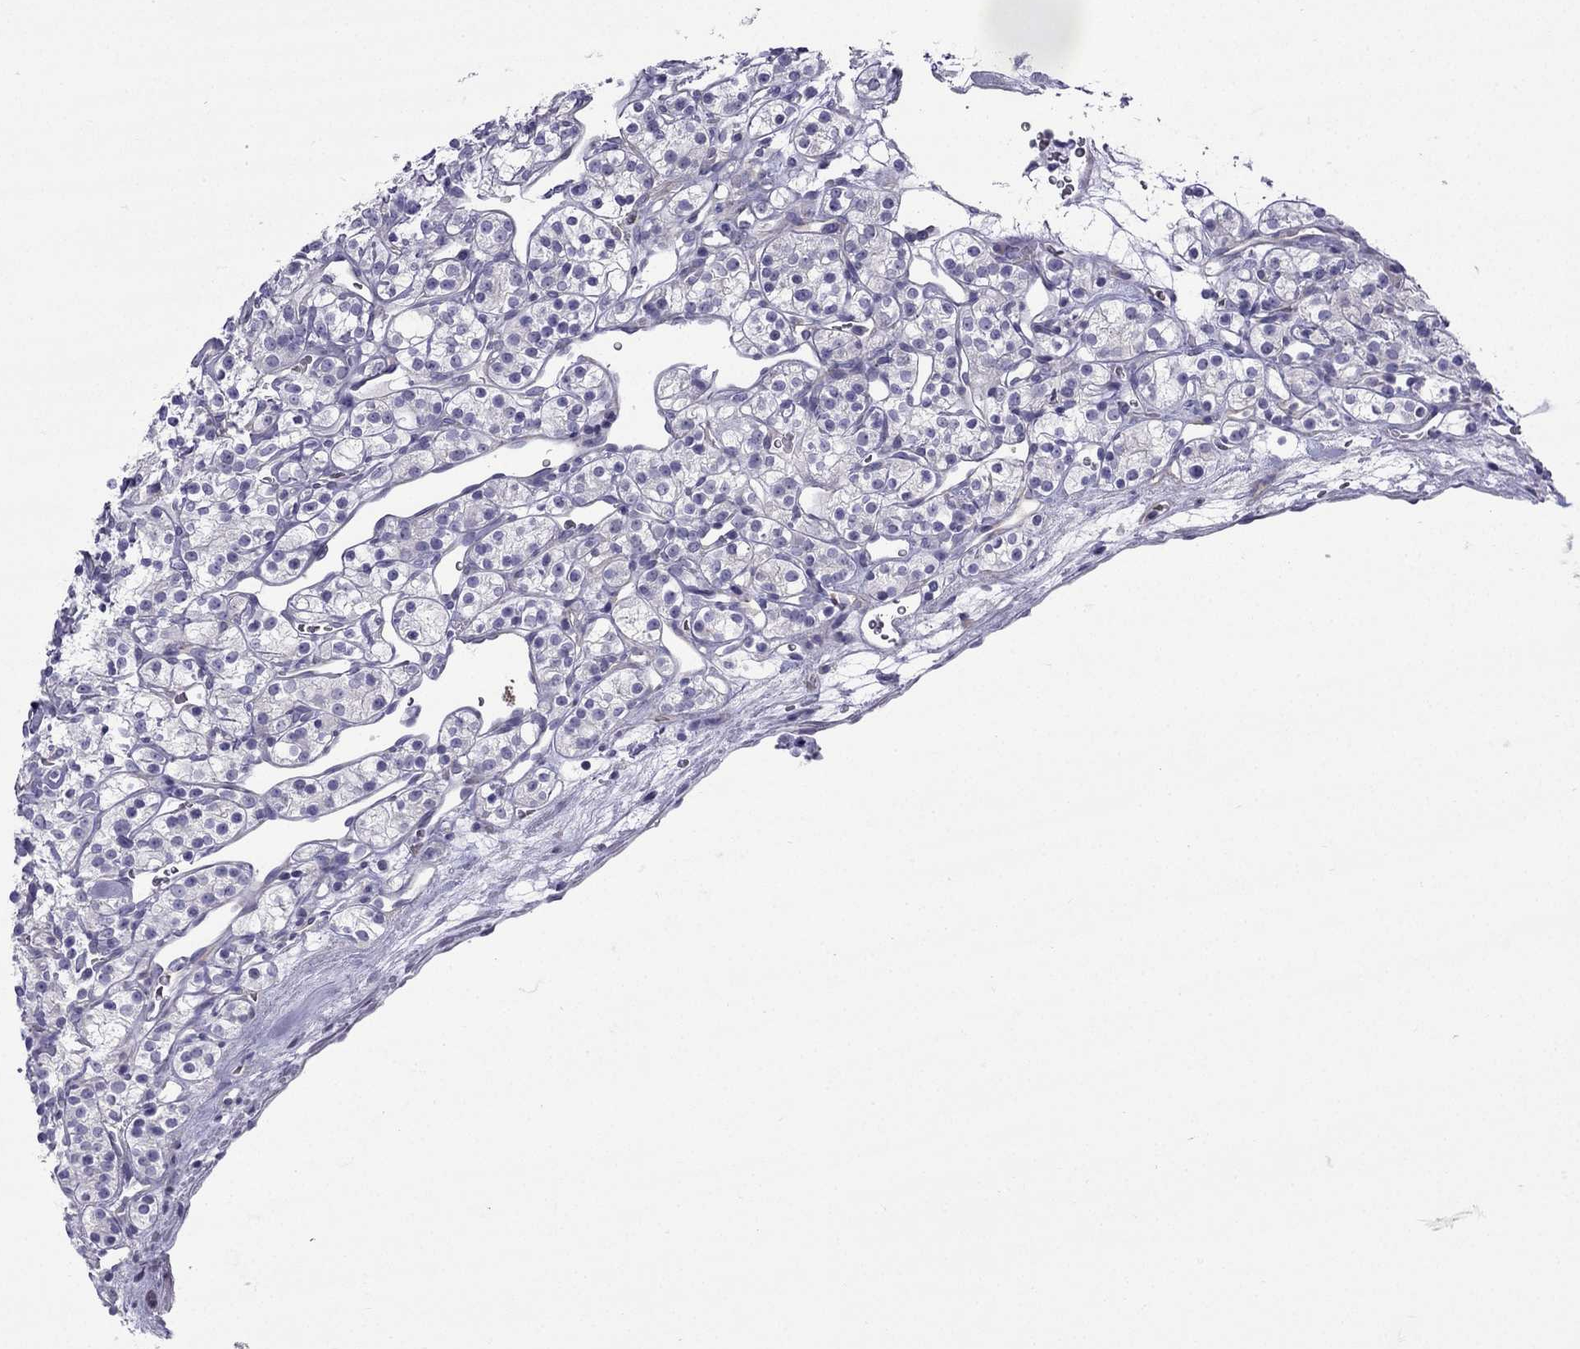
{"staining": {"intensity": "negative", "quantity": "none", "location": "none"}, "tissue": "renal cancer", "cell_type": "Tumor cells", "image_type": "cancer", "snomed": [{"axis": "morphology", "description": "Adenocarcinoma, NOS"}, {"axis": "topography", "description": "Kidney"}], "caption": "Immunohistochemistry (IHC) image of neoplastic tissue: renal adenocarcinoma stained with DAB (3,3'-diaminobenzidine) displays no significant protein staining in tumor cells.", "gene": "GJA8", "patient": {"sex": "male", "age": 77}}